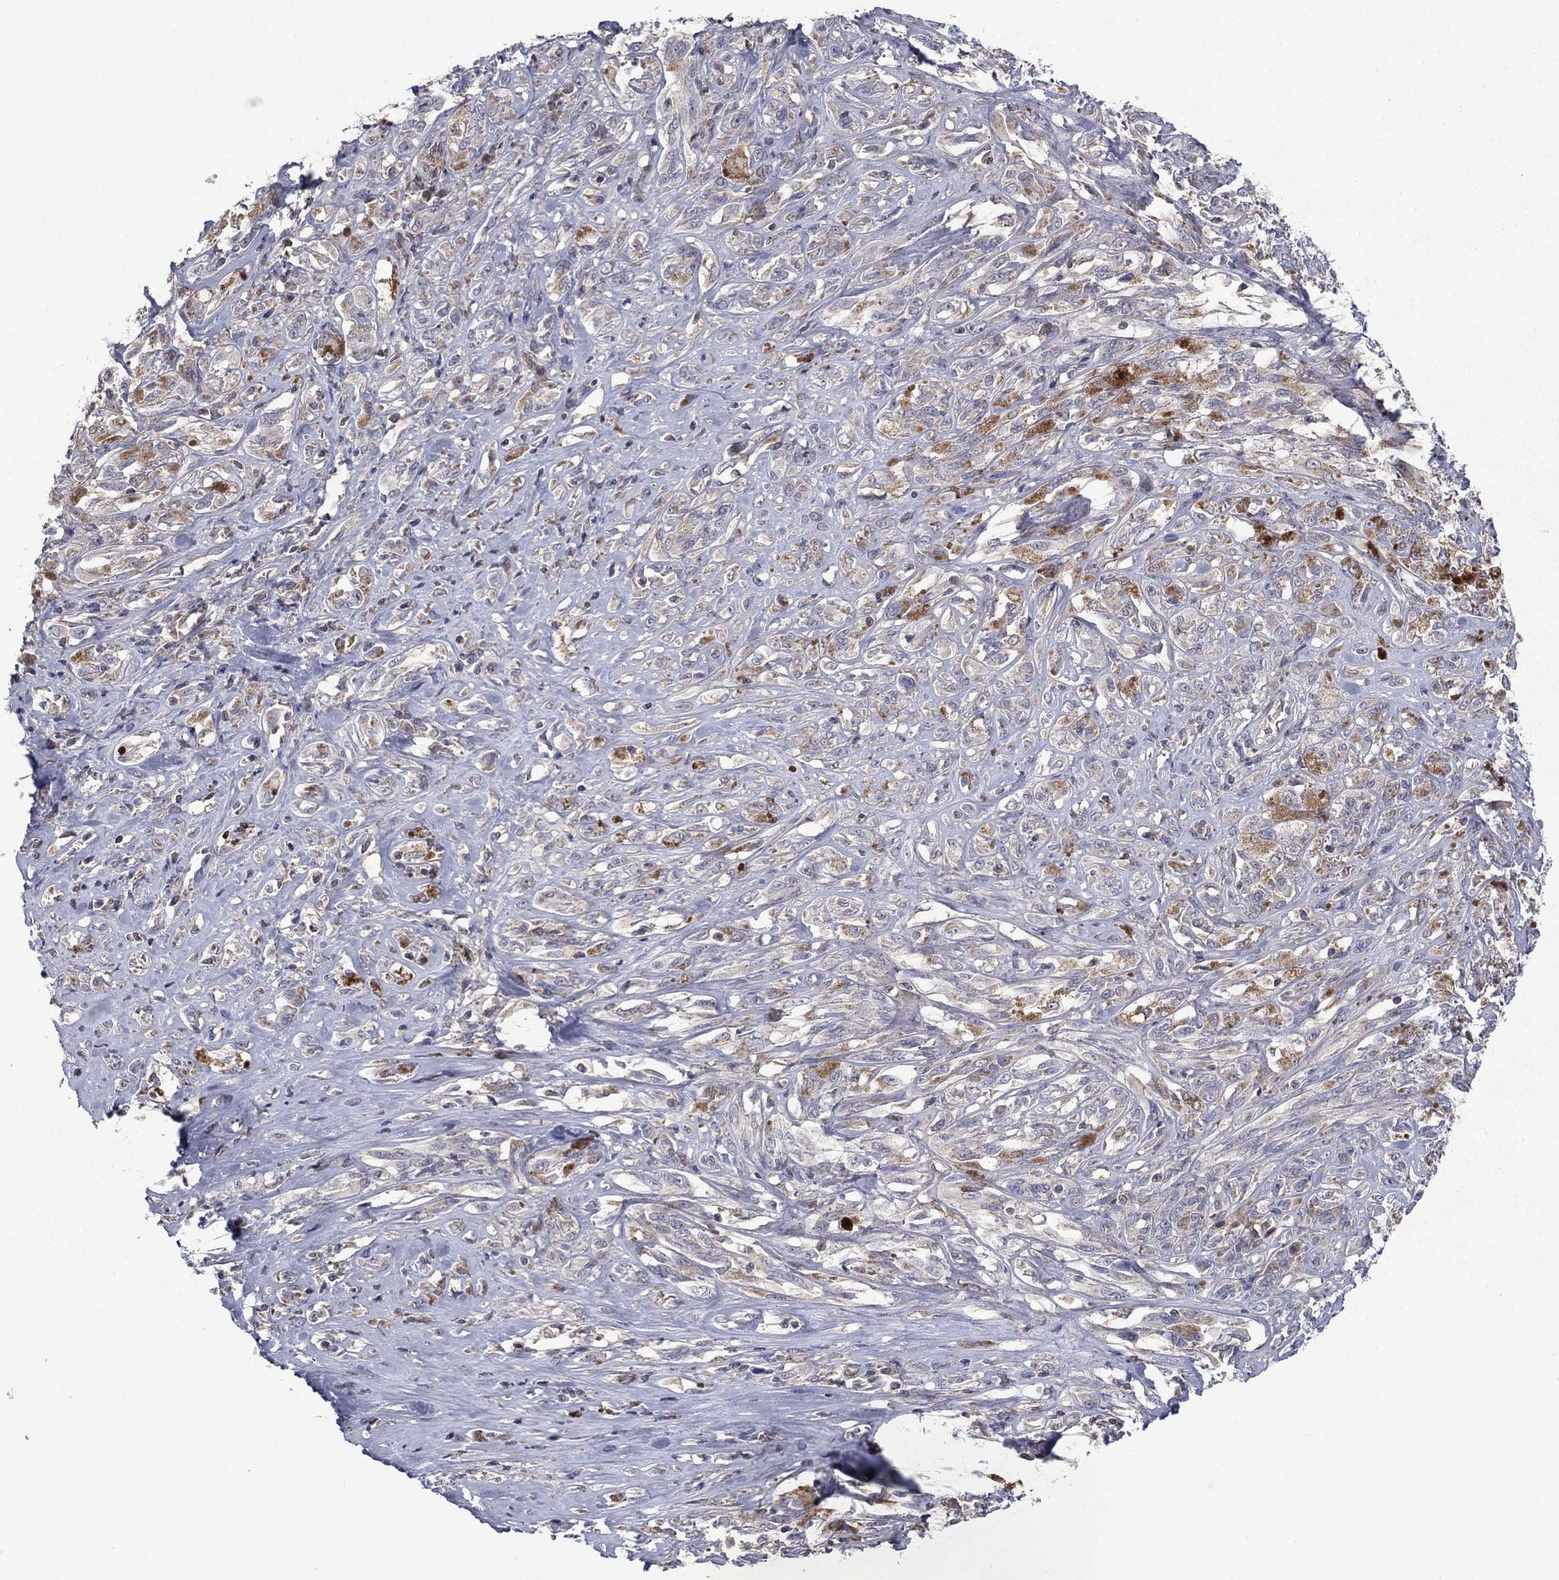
{"staining": {"intensity": "negative", "quantity": "none", "location": "none"}, "tissue": "melanoma", "cell_type": "Tumor cells", "image_type": "cancer", "snomed": [{"axis": "morphology", "description": "Malignant melanoma, NOS"}, {"axis": "topography", "description": "Skin"}], "caption": "The micrograph displays no staining of tumor cells in malignant melanoma.", "gene": "GRHPR", "patient": {"sex": "female", "age": 91}}